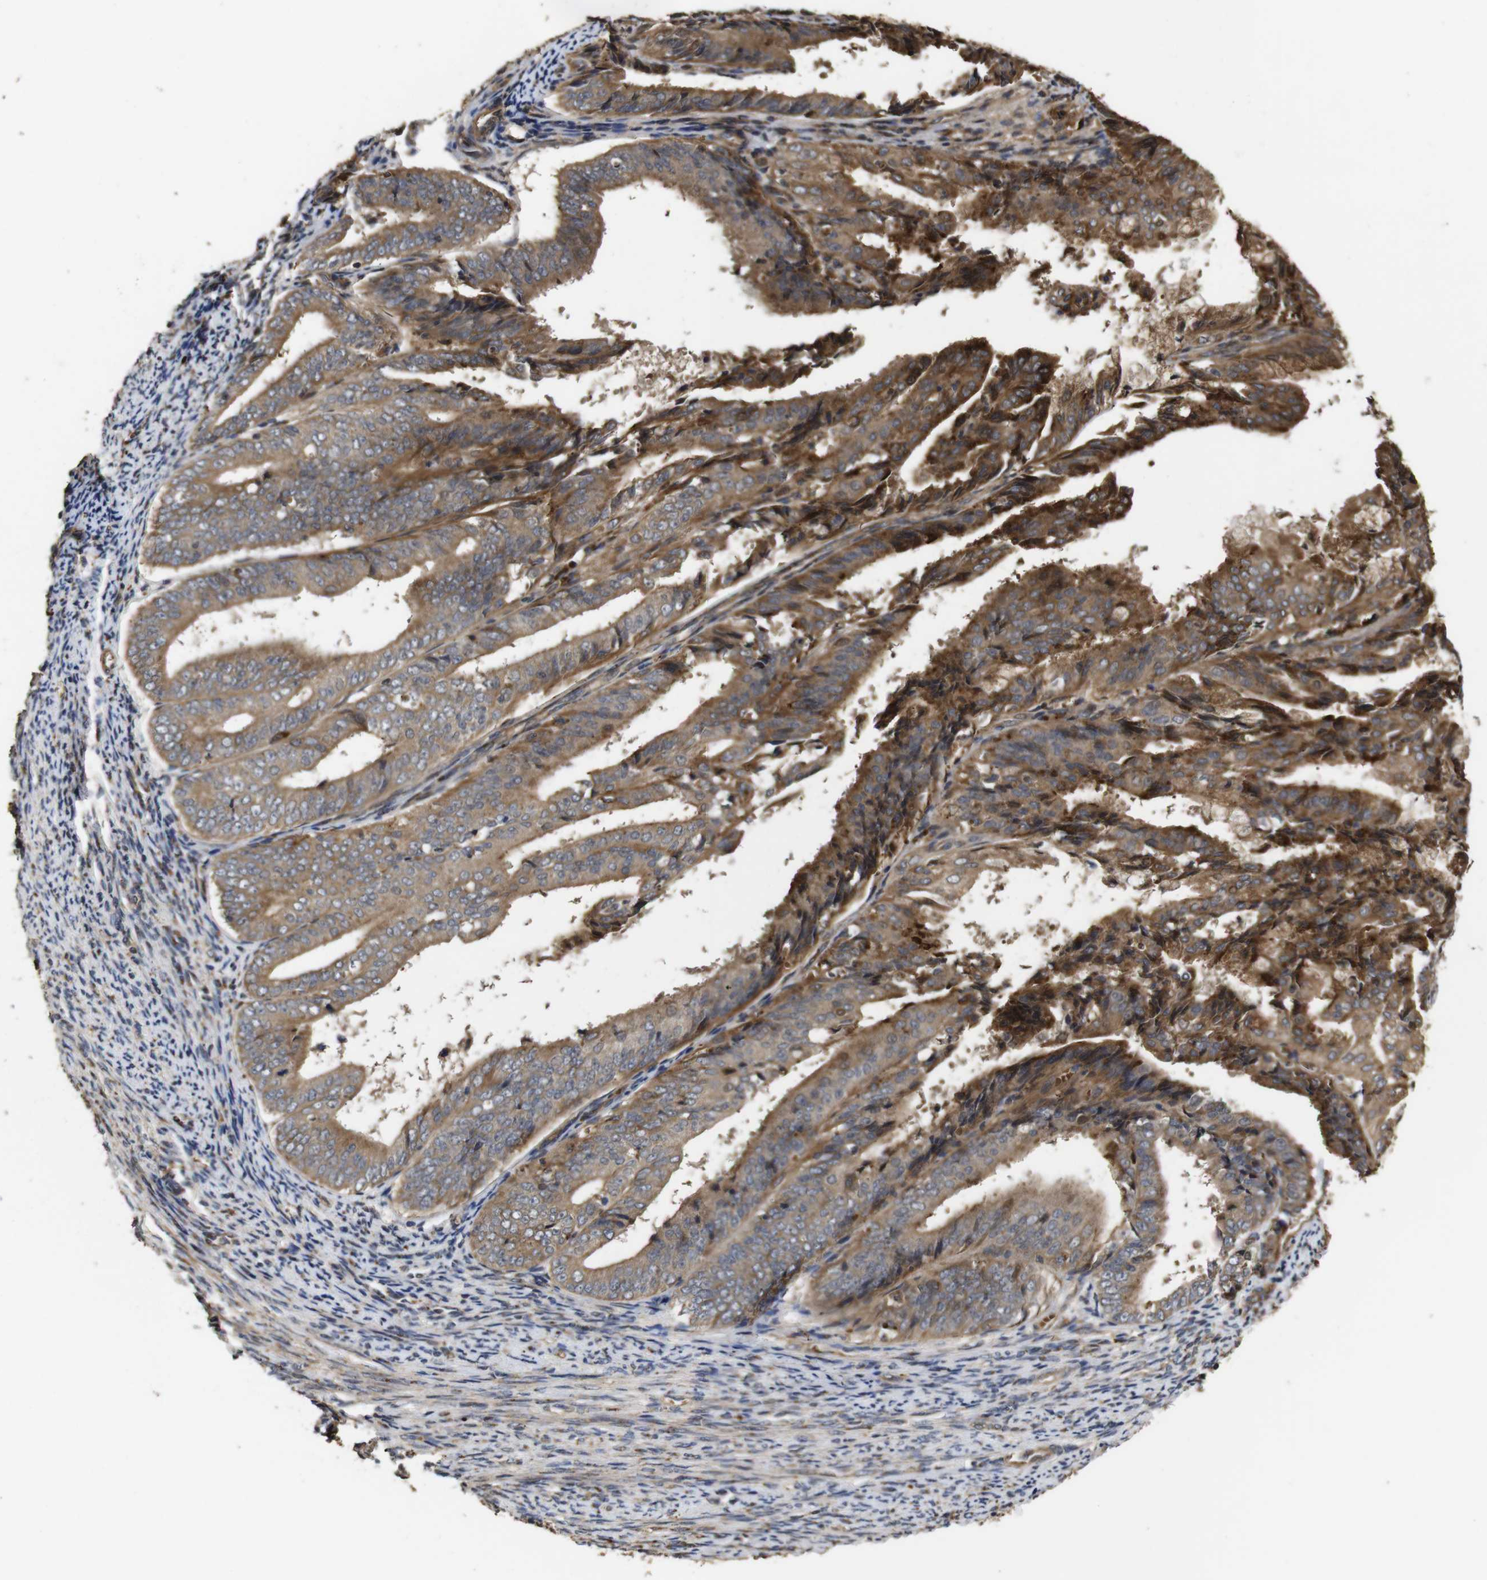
{"staining": {"intensity": "moderate", "quantity": ">75%", "location": "cytoplasmic/membranous"}, "tissue": "endometrial cancer", "cell_type": "Tumor cells", "image_type": "cancer", "snomed": [{"axis": "morphology", "description": "Adenocarcinoma, NOS"}, {"axis": "topography", "description": "Endometrium"}], "caption": "Immunohistochemistry (DAB) staining of human endometrial cancer (adenocarcinoma) demonstrates moderate cytoplasmic/membranous protein expression in approximately >75% of tumor cells.", "gene": "PTPN14", "patient": {"sex": "female", "age": 63}}